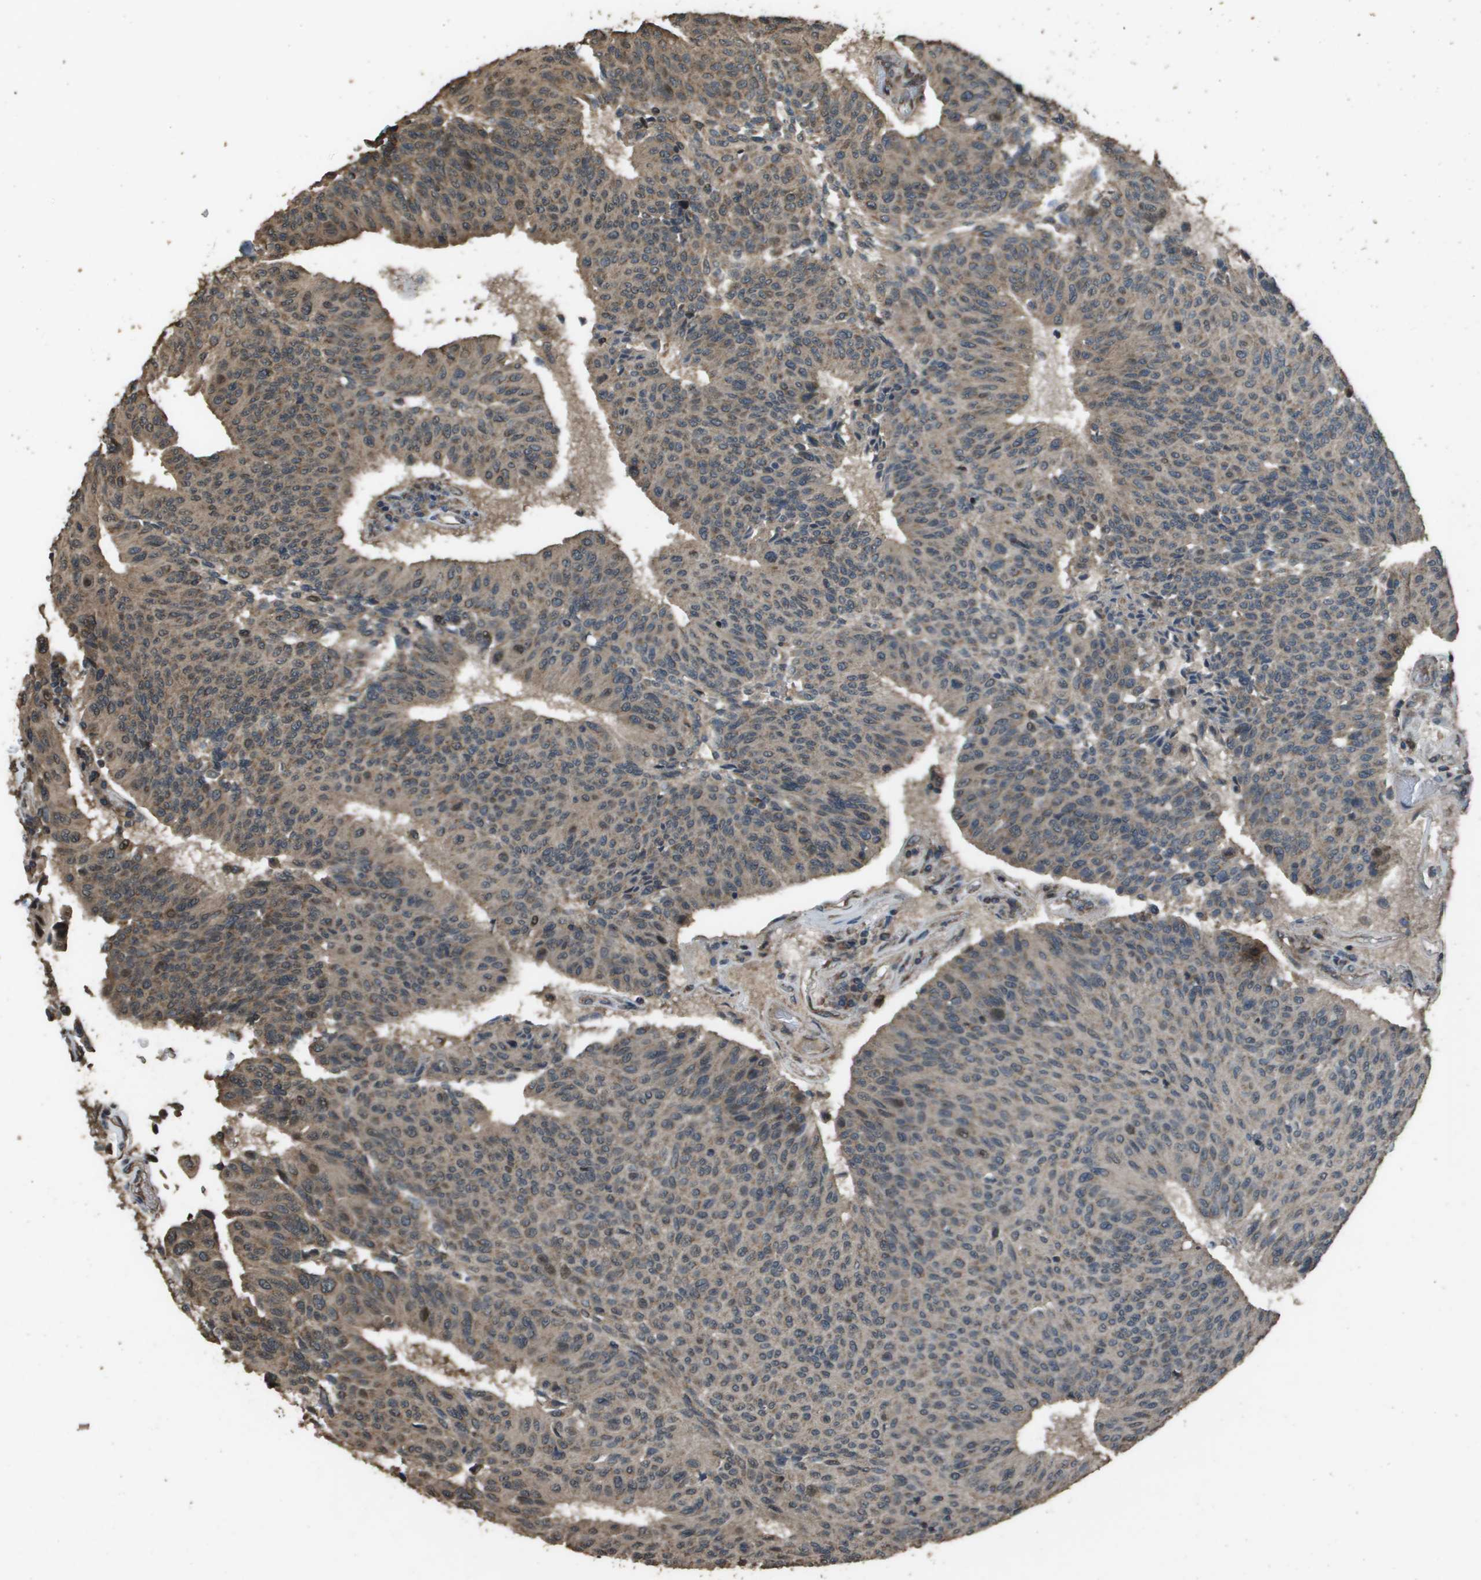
{"staining": {"intensity": "moderate", "quantity": "25%-75%", "location": "cytoplasmic/membranous"}, "tissue": "urothelial cancer", "cell_type": "Tumor cells", "image_type": "cancer", "snomed": [{"axis": "morphology", "description": "Urothelial carcinoma, High grade"}, {"axis": "topography", "description": "Urinary bladder"}], "caption": "Protein positivity by IHC displays moderate cytoplasmic/membranous positivity in approximately 25%-75% of tumor cells in high-grade urothelial carcinoma.", "gene": "FIG4", "patient": {"sex": "male", "age": 66}}